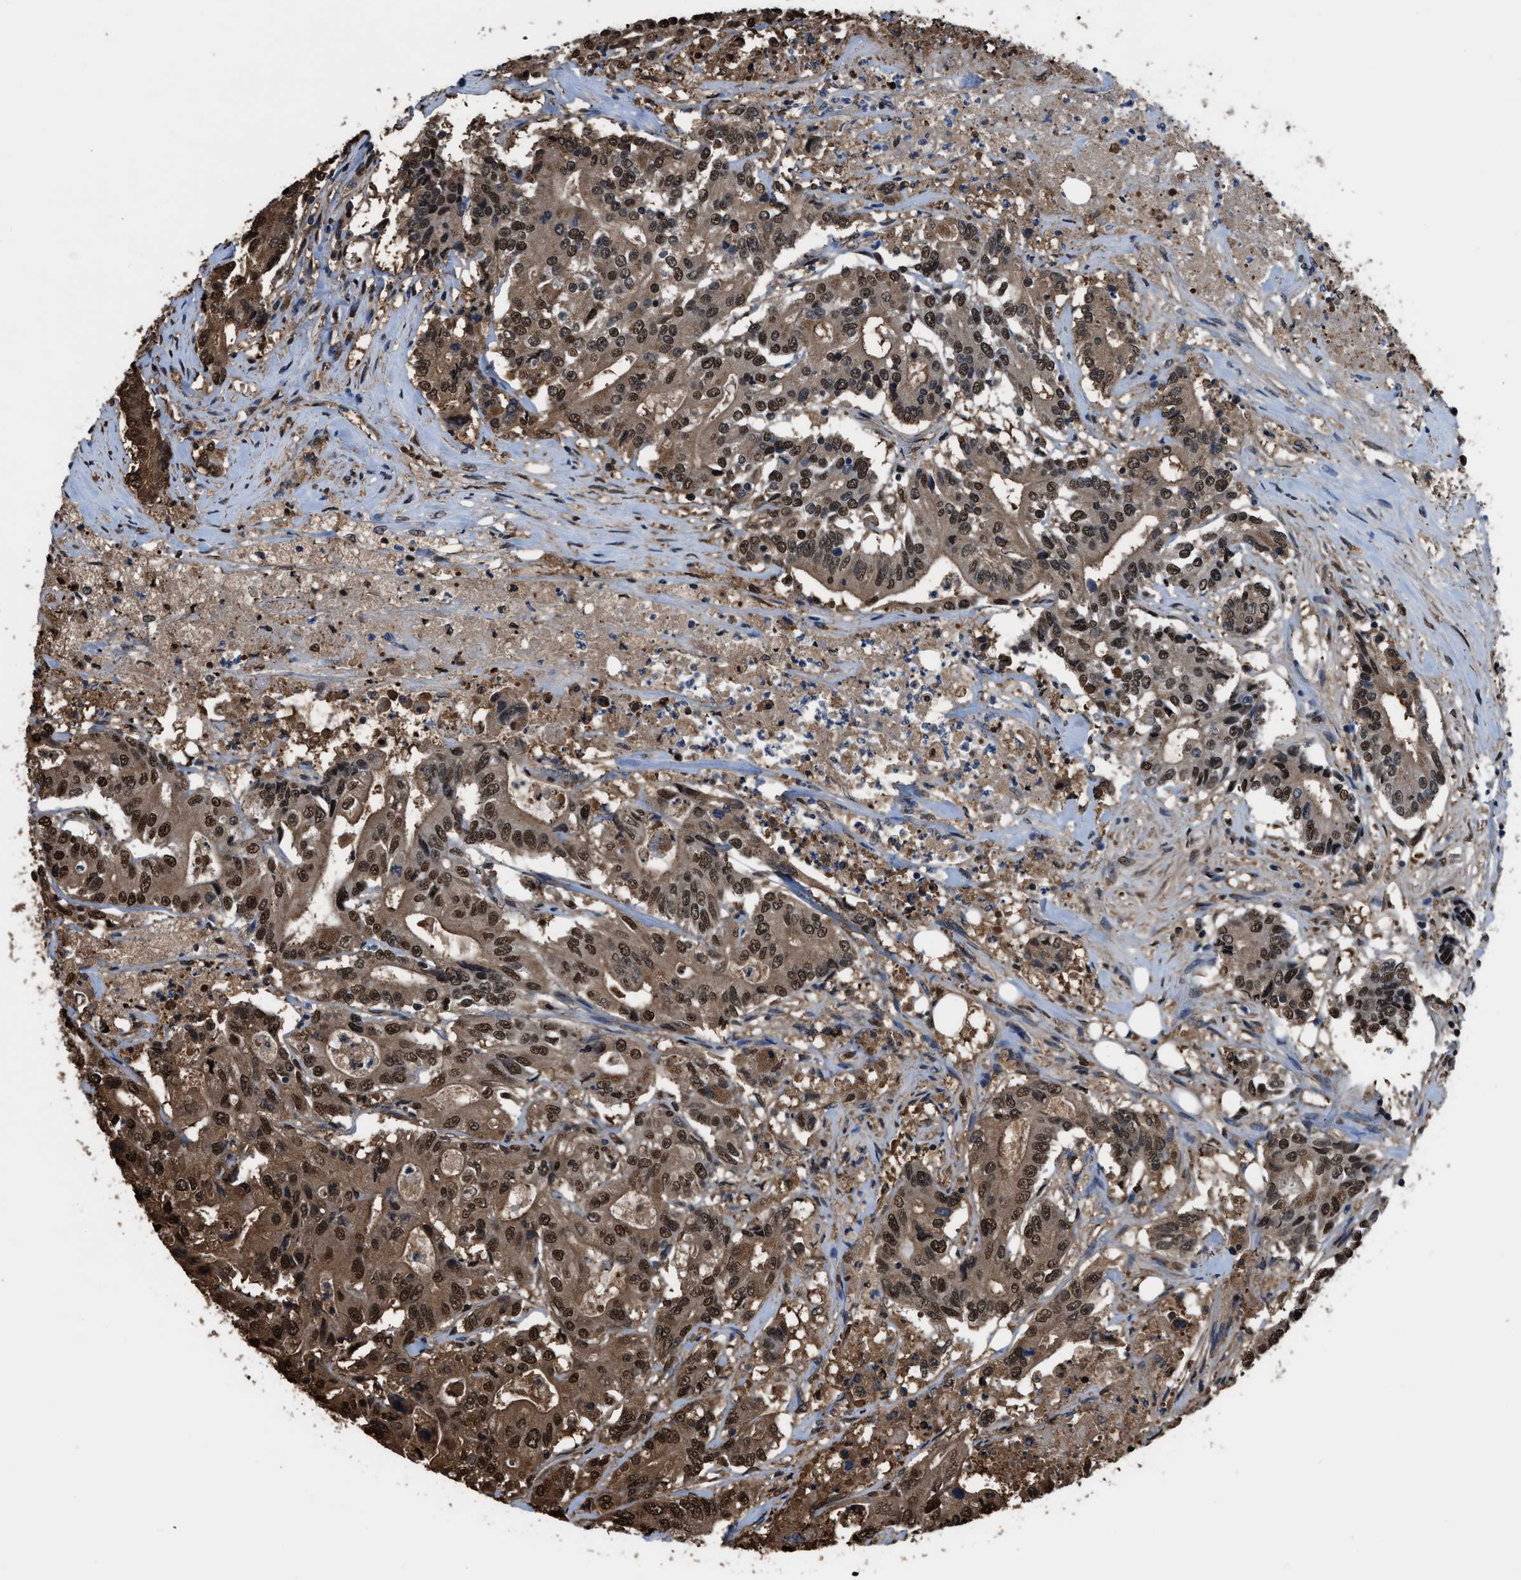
{"staining": {"intensity": "moderate", "quantity": ">75%", "location": "cytoplasmic/membranous,nuclear"}, "tissue": "colorectal cancer", "cell_type": "Tumor cells", "image_type": "cancer", "snomed": [{"axis": "morphology", "description": "Adenocarcinoma, NOS"}, {"axis": "topography", "description": "Colon"}], "caption": "Protein staining exhibits moderate cytoplasmic/membranous and nuclear expression in about >75% of tumor cells in colorectal cancer (adenocarcinoma).", "gene": "FNTA", "patient": {"sex": "female", "age": 77}}